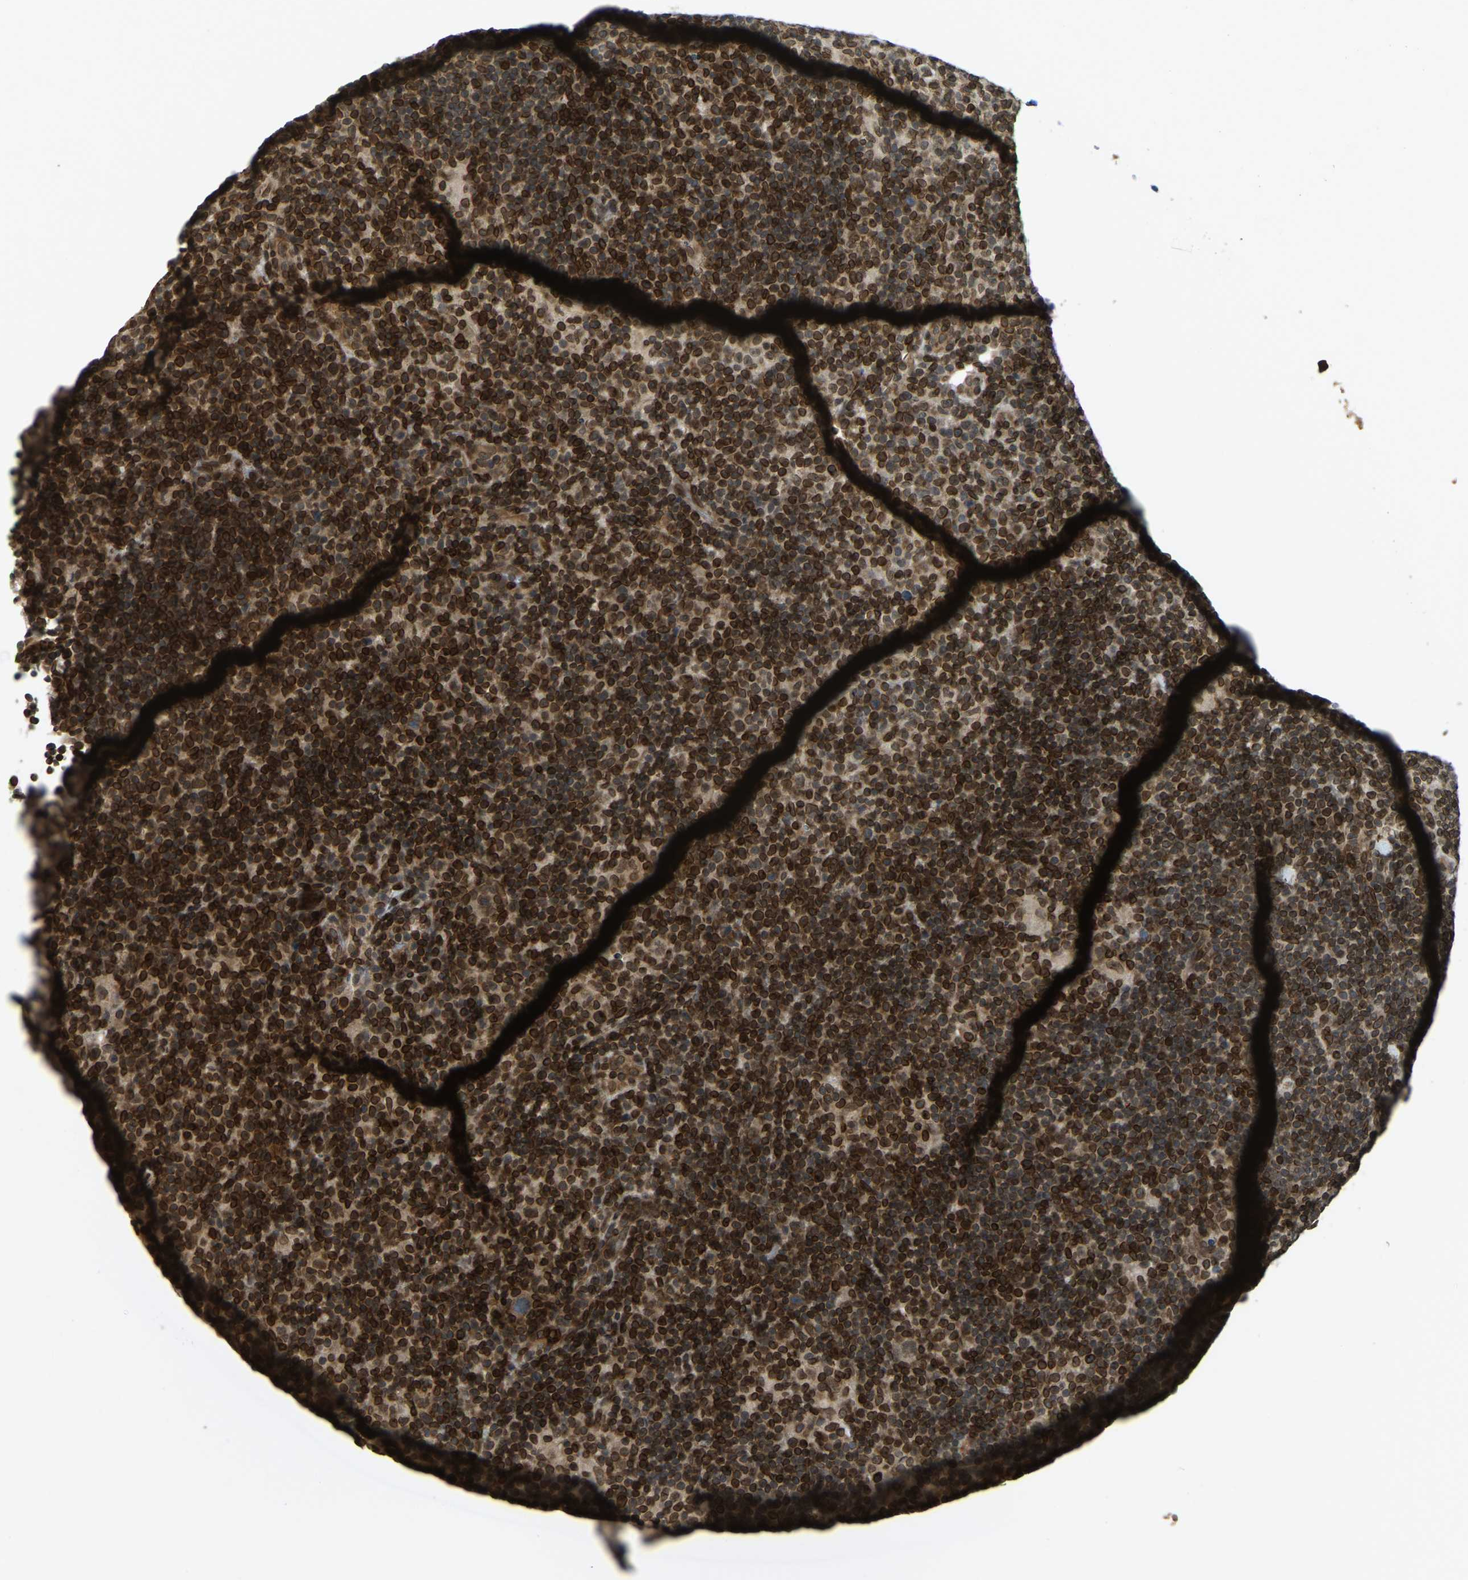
{"staining": {"intensity": "moderate", "quantity": ">75%", "location": "cytoplasmic/membranous,nuclear"}, "tissue": "lymphoma", "cell_type": "Tumor cells", "image_type": "cancer", "snomed": [{"axis": "morphology", "description": "Hodgkin's disease, NOS"}, {"axis": "topography", "description": "Lymph node"}], "caption": "A high-resolution histopathology image shows IHC staining of lymphoma, which reveals moderate cytoplasmic/membranous and nuclear staining in about >75% of tumor cells.", "gene": "SYNE1", "patient": {"sex": "female", "age": 57}}